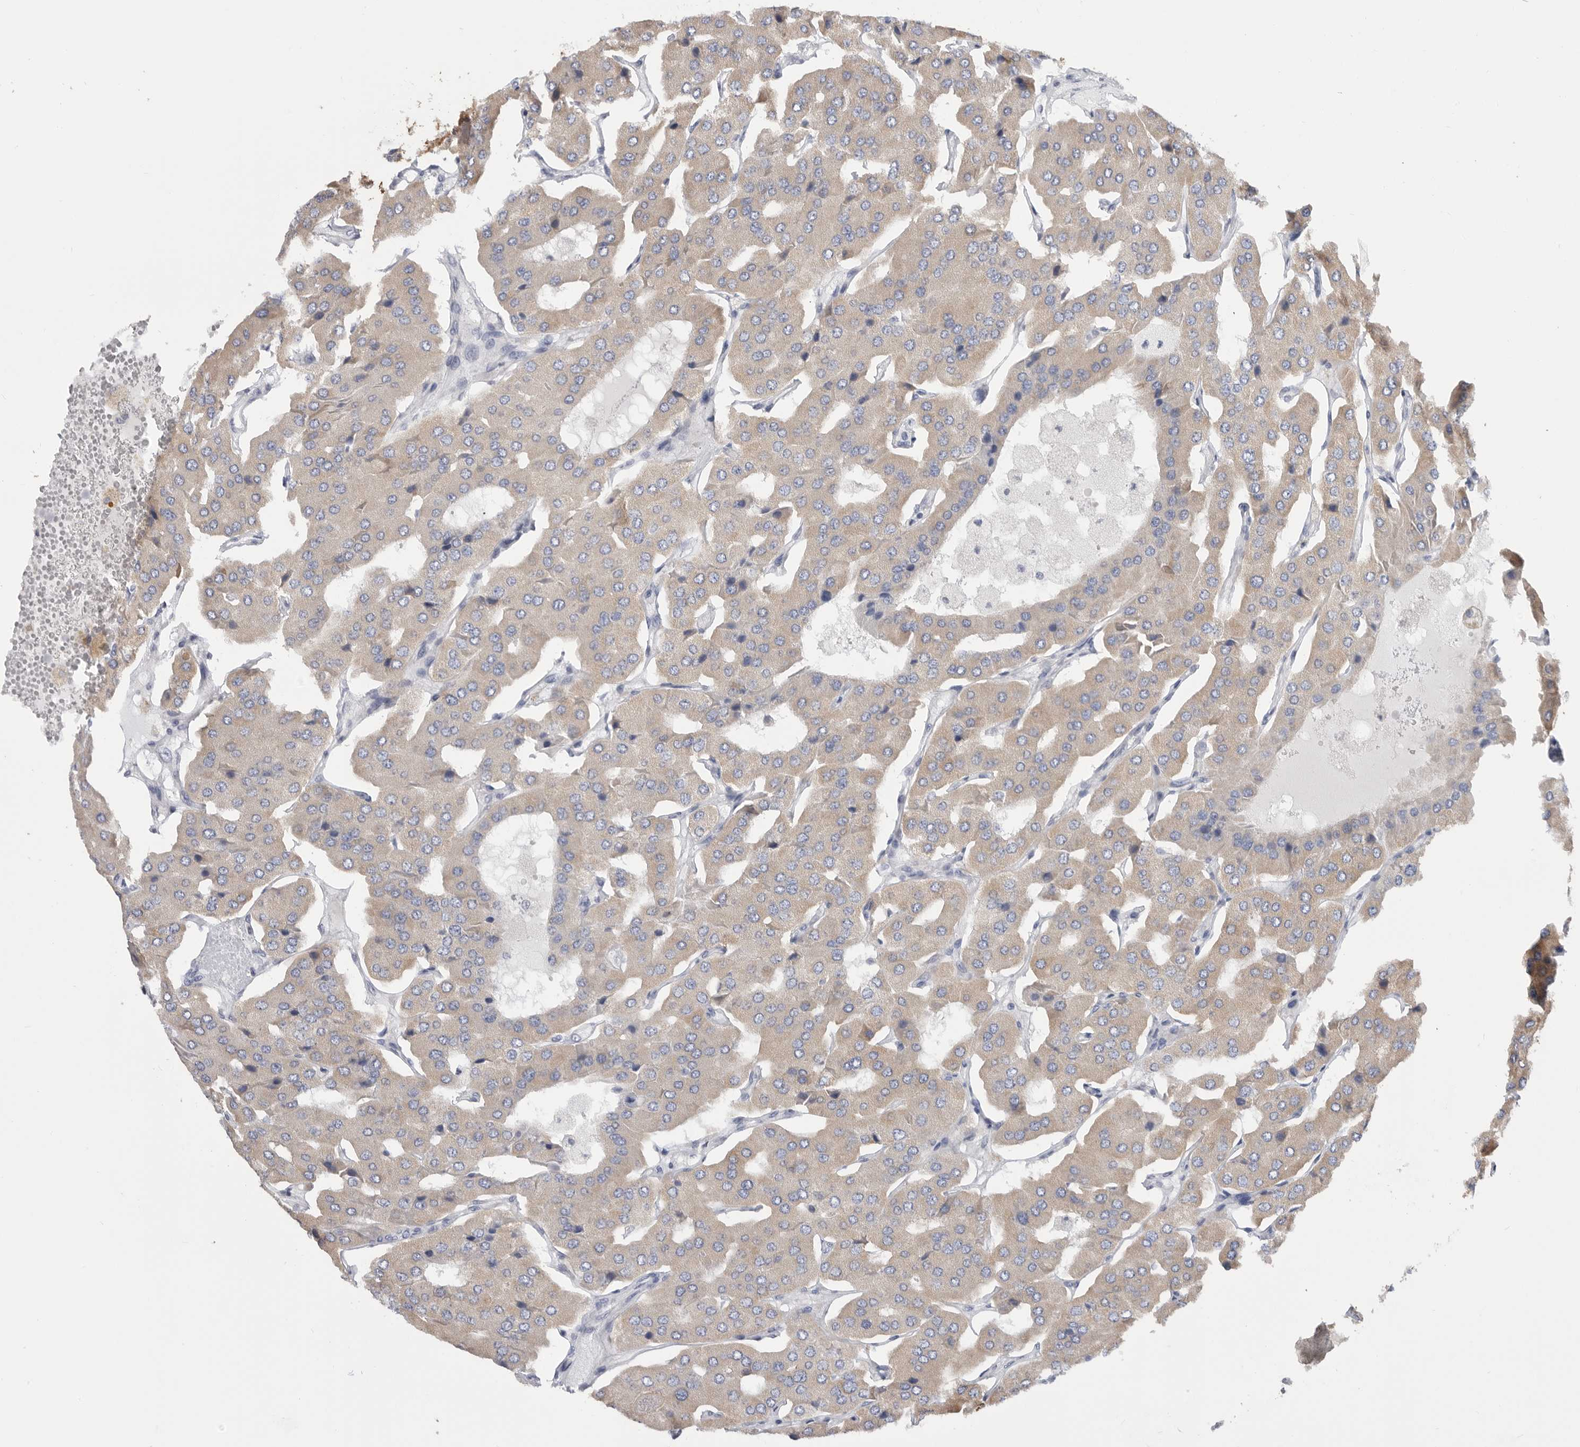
{"staining": {"intensity": "strong", "quantity": "<25%", "location": "cytoplasmic/membranous"}, "tissue": "parathyroid gland", "cell_type": "Glandular cells", "image_type": "normal", "snomed": [{"axis": "morphology", "description": "Normal tissue, NOS"}, {"axis": "morphology", "description": "Adenoma, NOS"}, {"axis": "topography", "description": "Parathyroid gland"}], "caption": "The immunohistochemical stain shows strong cytoplasmic/membranous staining in glandular cells of unremarkable parathyroid gland. The protein is stained brown, and the nuclei are stained in blue (DAB IHC with brightfield microscopy, high magnification).", "gene": "MTFR1L", "patient": {"sex": "female", "age": 86}}